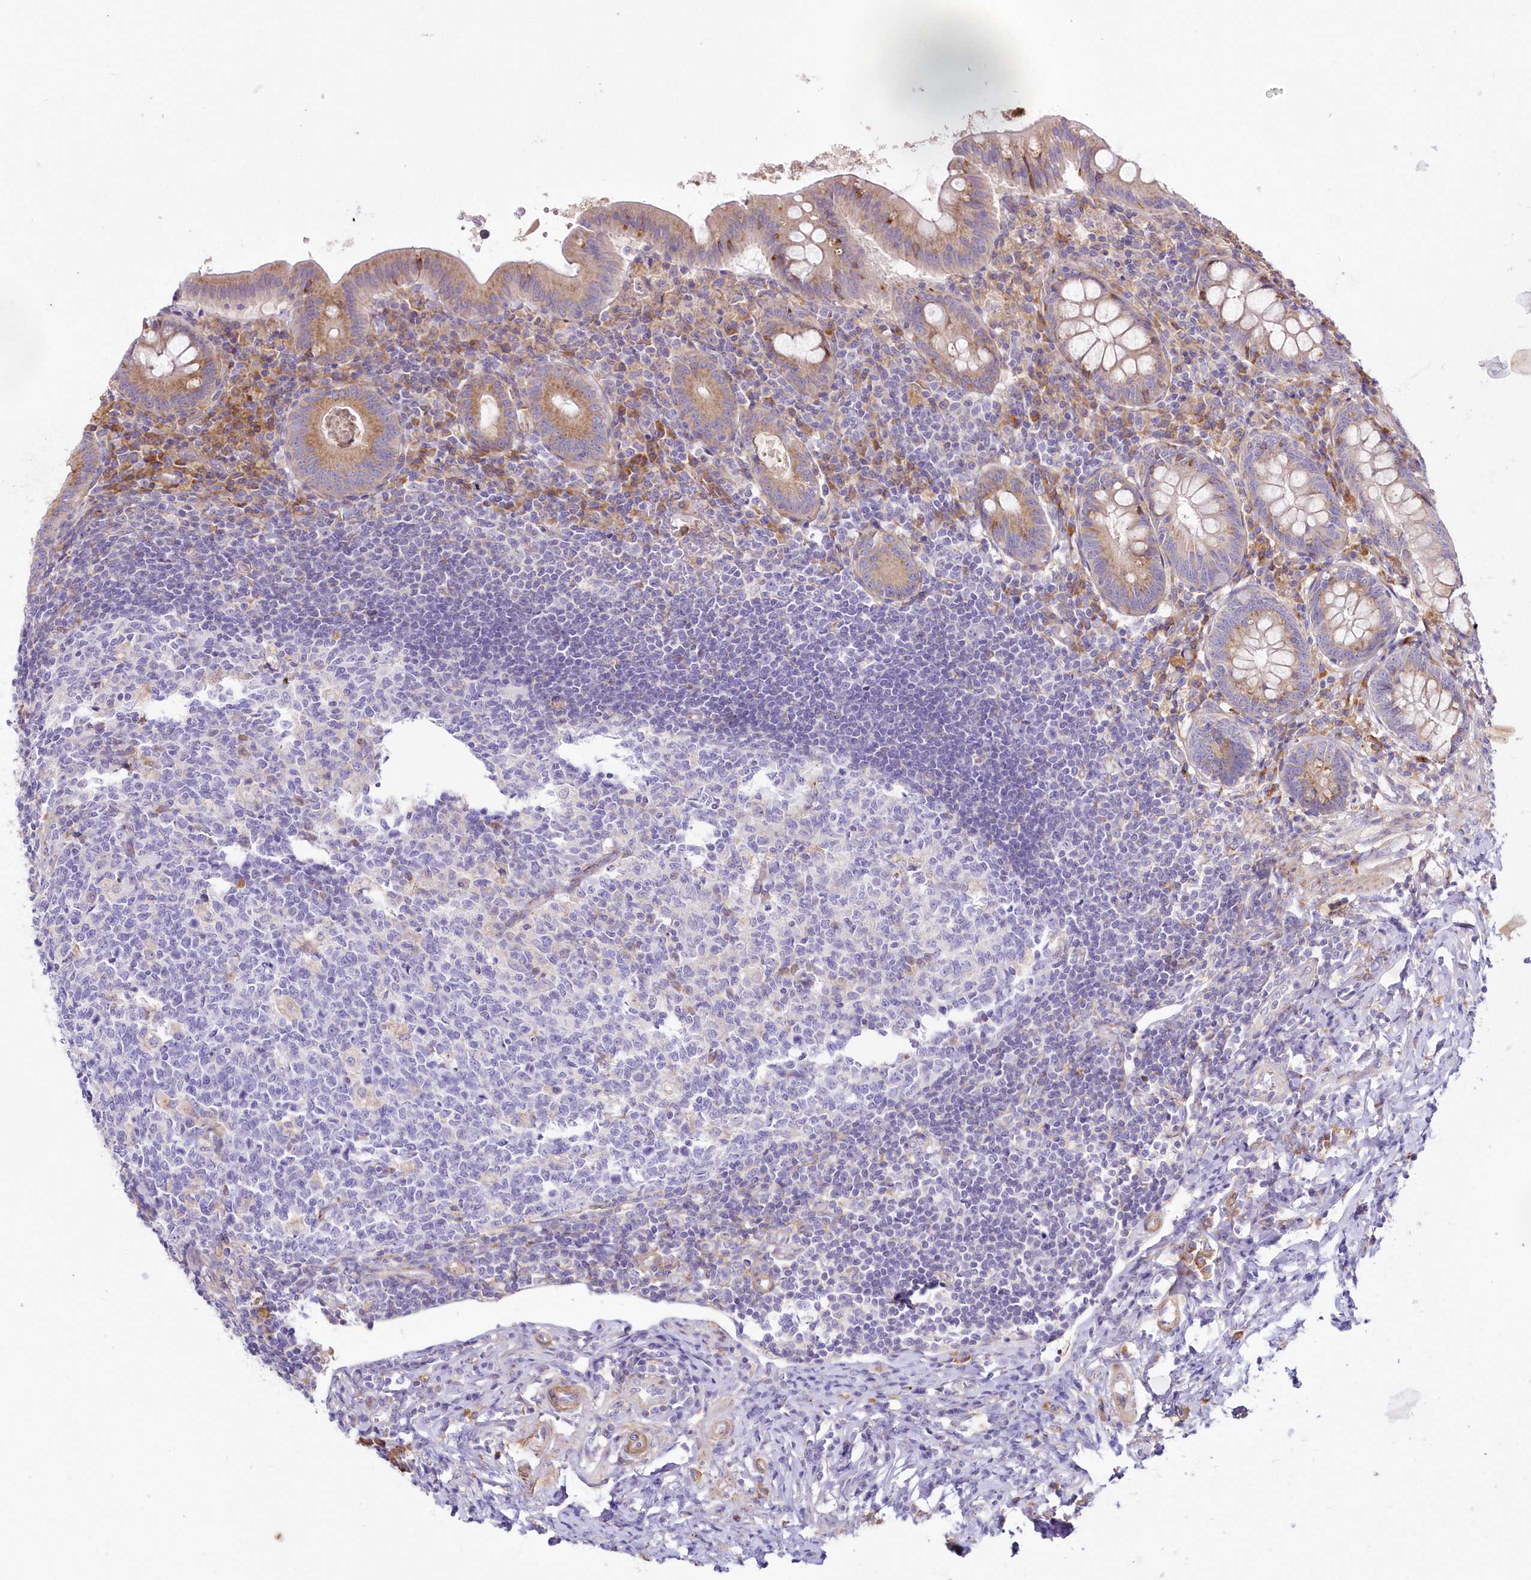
{"staining": {"intensity": "moderate", "quantity": ">75%", "location": "cytoplasmic/membranous"}, "tissue": "appendix", "cell_type": "Glandular cells", "image_type": "normal", "snomed": [{"axis": "morphology", "description": "Normal tissue, NOS"}, {"axis": "topography", "description": "Appendix"}], "caption": "Immunohistochemical staining of unremarkable human appendix exhibits medium levels of moderate cytoplasmic/membranous expression in about >75% of glandular cells.", "gene": "ARFGEF3", "patient": {"sex": "female", "age": 54}}